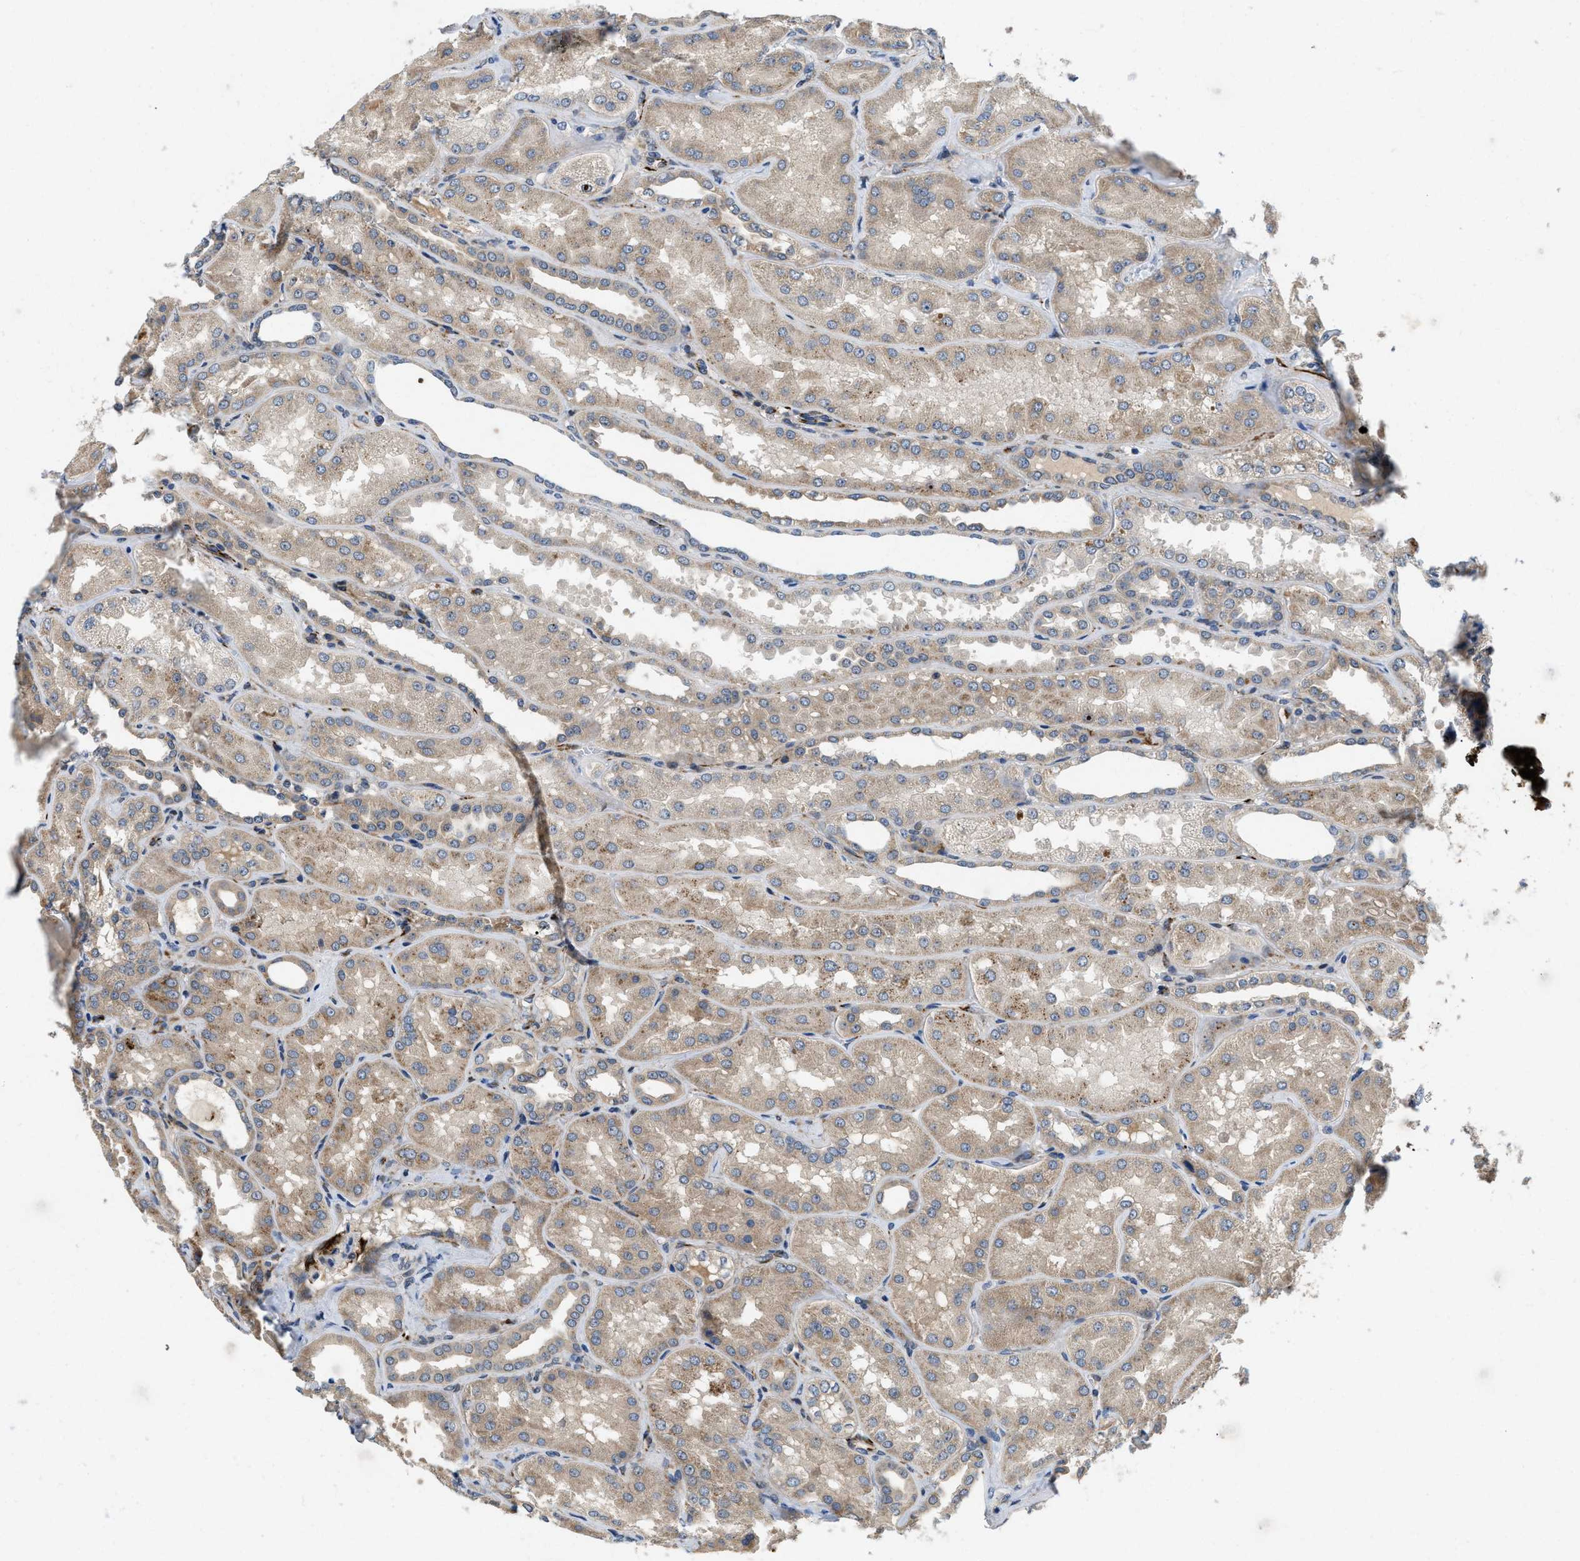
{"staining": {"intensity": "moderate", "quantity": "25%-75%", "location": "cytoplasmic/membranous"}, "tissue": "kidney", "cell_type": "Cells in glomeruli", "image_type": "normal", "snomed": [{"axis": "morphology", "description": "Normal tissue, NOS"}, {"axis": "topography", "description": "Kidney"}], "caption": "Human kidney stained with a brown dye reveals moderate cytoplasmic/membranous positive expression in approximately 25%-75% of cells in glomeruli.", "gene": "ZNF599", "patient": {"sex": "female", "age": 56}}